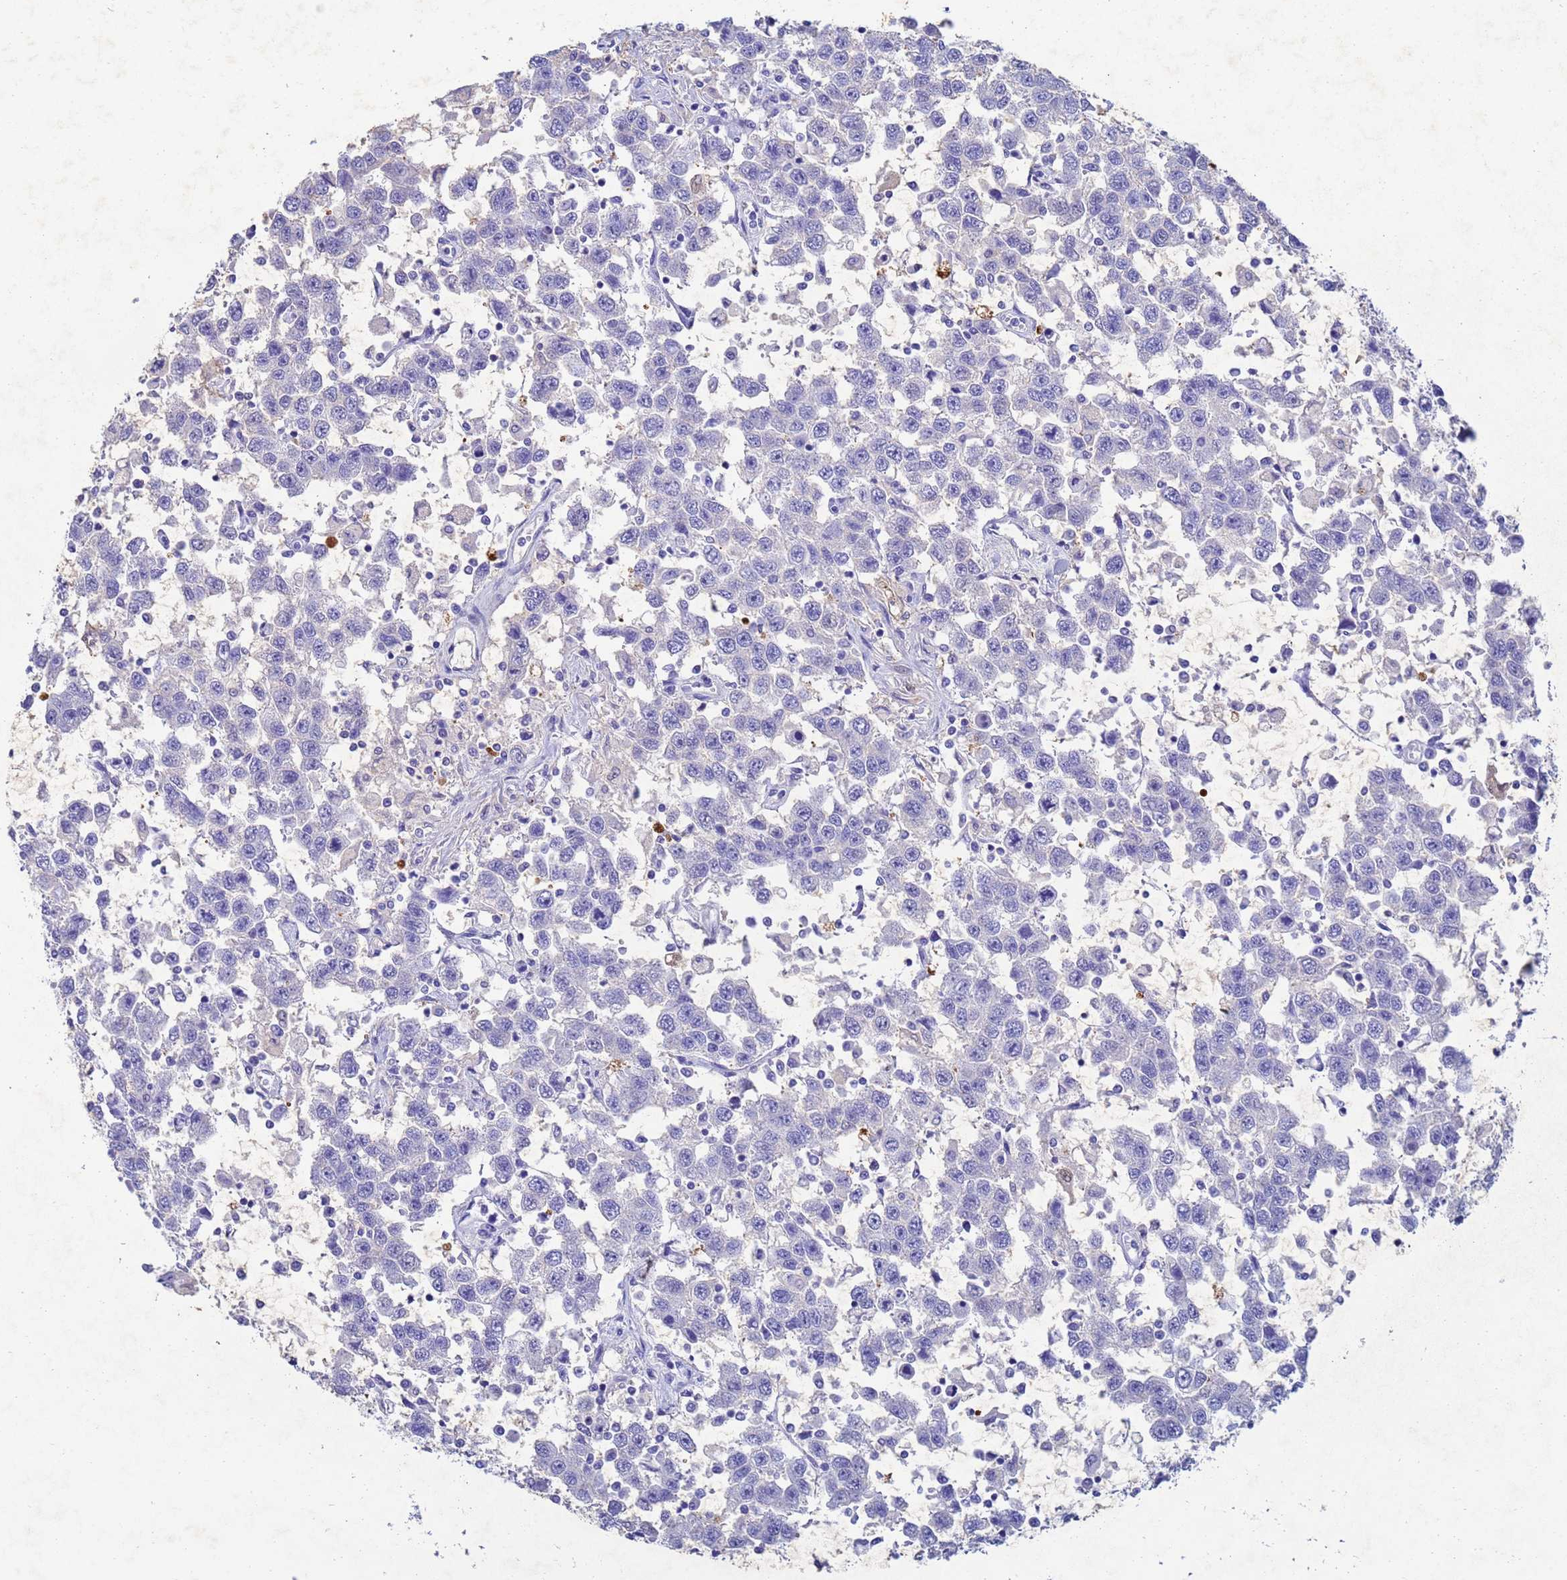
{"staining": {"intensity": "negative", "quantity": "none", "location": "none"}, "tissue": "testis cancer", "cell_type": "Tumor cells", "image_type": "cancer", "snomed": [{"axis": "morphology", "description": "Seminoma, NOS"}, {"axis": "topography", "description": "Testis"}], "caption": "Tumor cells are negative for protein expression in human seminoma (testis).", "gene": "CSTB", "patient": {"sex": "male", "age": 41}}